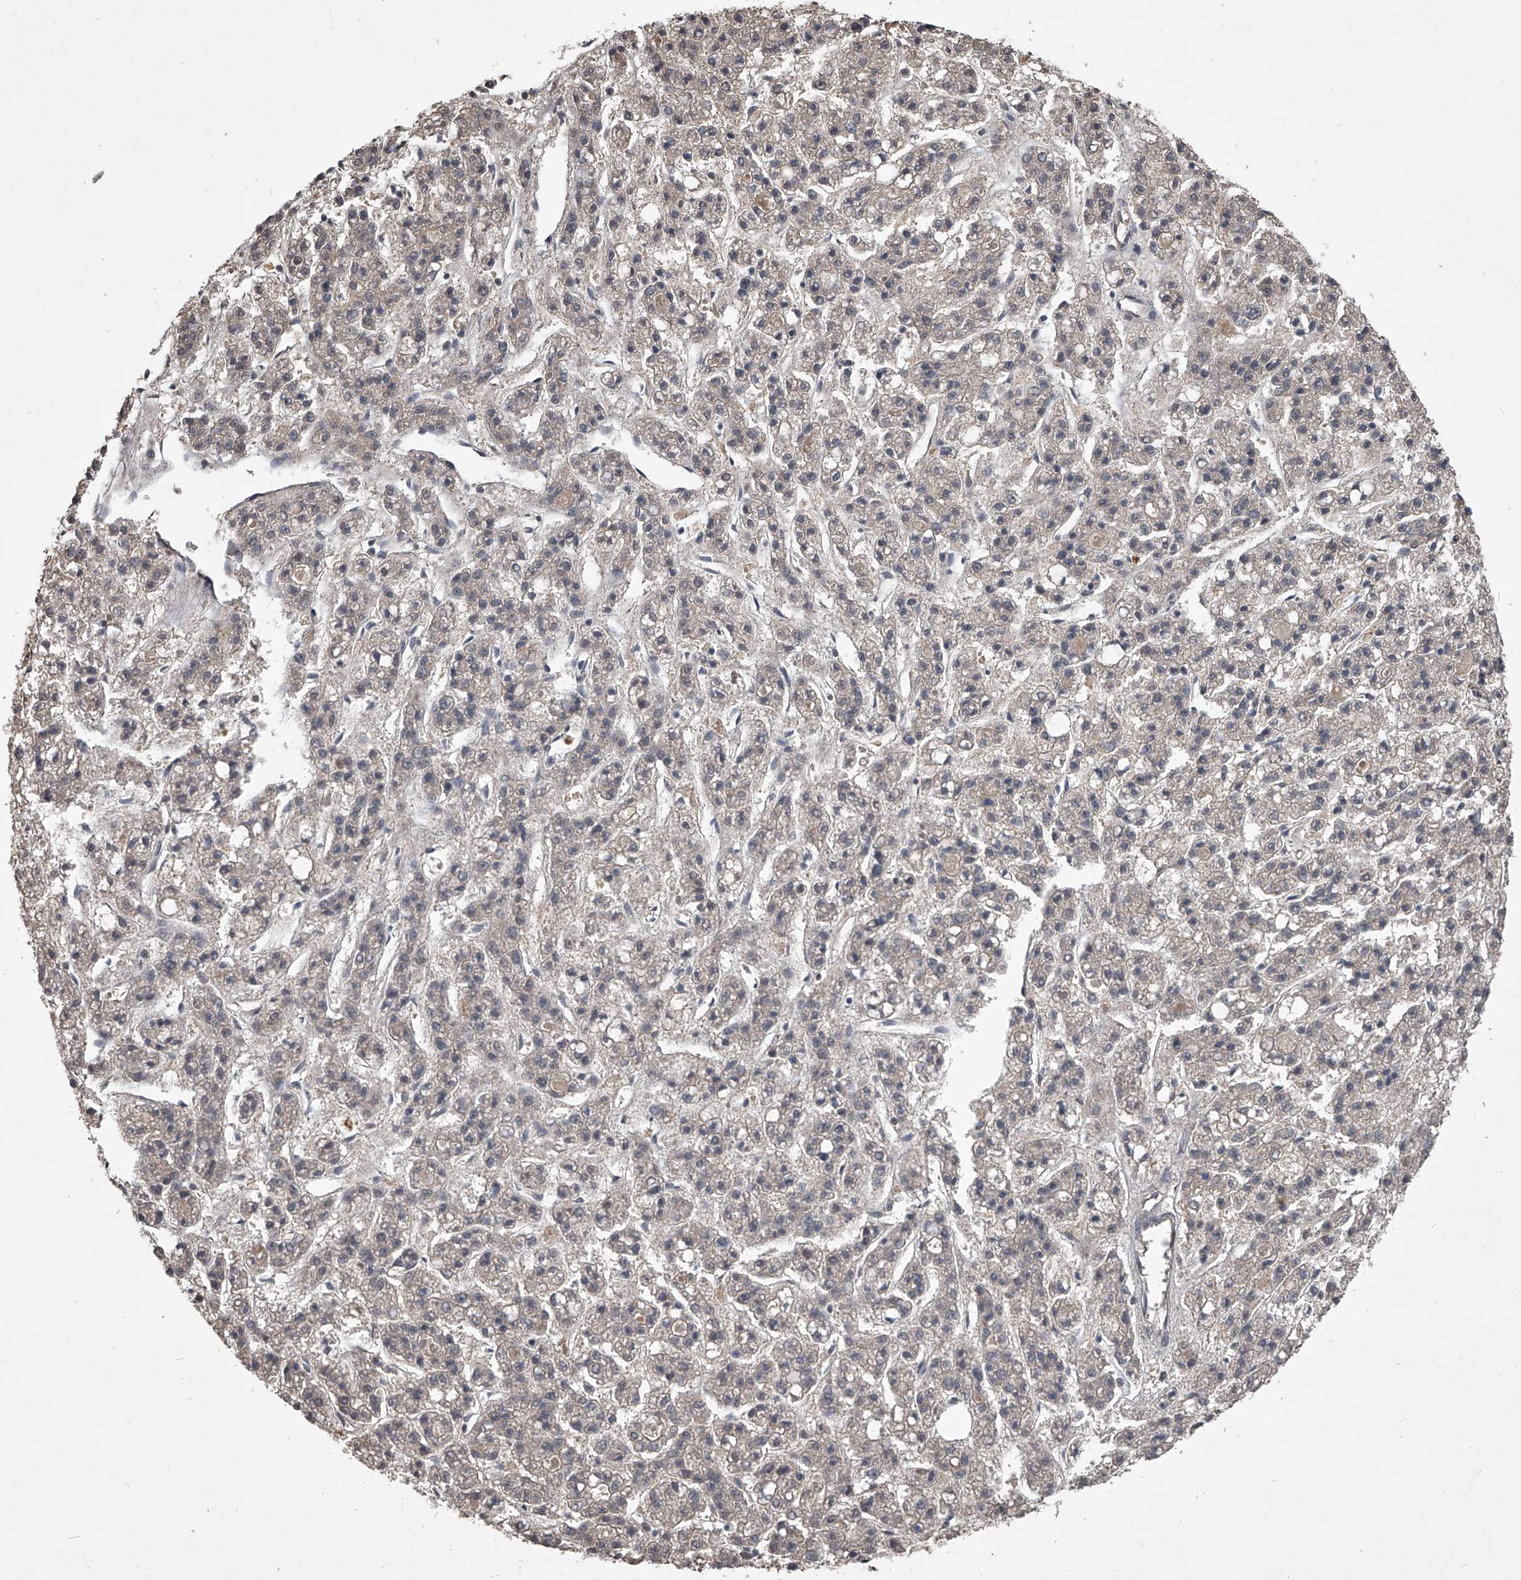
{"staining": {"intensity": "weak", "quantity": "25%-75%", "location": "cytoplasmic/membranous"}, "tissue": "liver cancer", "cell_type": "Tumor cells", "image_type": "cancer", "snomed": [{"axis": "morphology", "description": "Carcinoma, Hepatocellular, NOS"}, {"axis": "topography", "description": "Liver"}], "caption": "A micrograph of liver cancer (hepatocellular carcinoma) stained for a protein demonstrates weak cytoplasmic/membranous brown staining in tumor cells.", "gene": "TSNAX", "patient": {"sex": "male", "age": 70}}